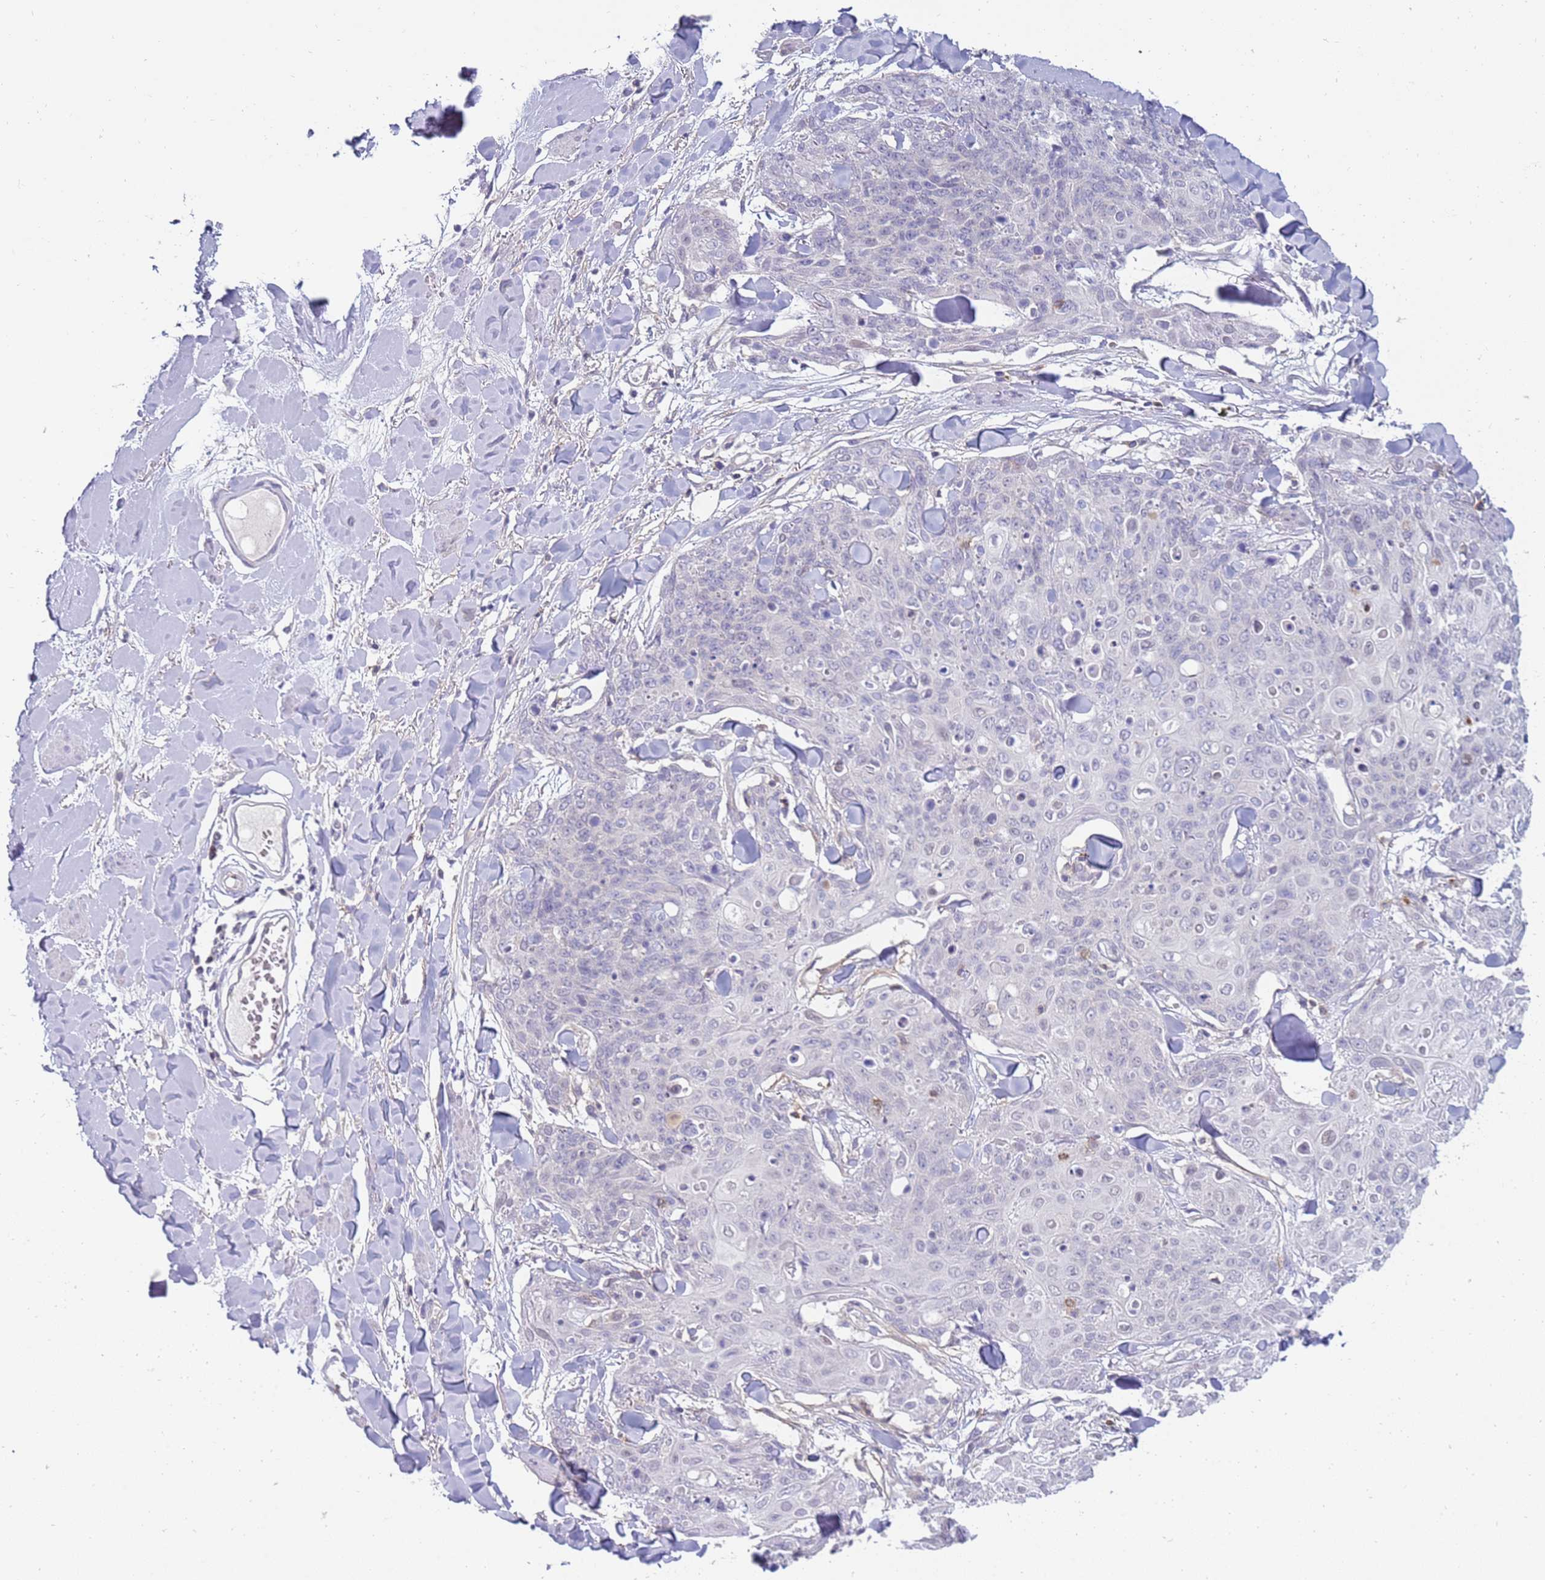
{"staining": {"intensity": "negative", "quantity": "none", "location": "none"}, "tissue": "skin cancer", "cell_type": "Tumor cells", "image_type": "cancer", "snomed": [{"axis": "morphology", "description": "Squamous cell carcinoma, NOS"}, {"axis": "topography", "description": "Skin"}, {"axis": "topography", "description": "Vulva"}], "caption": "Human skin cancer stained for a protein using immunohistochemistry exhibits no positivity in tumor cells.", "gene": "STK25", "patient": {"sex": "female", "age": 85}}